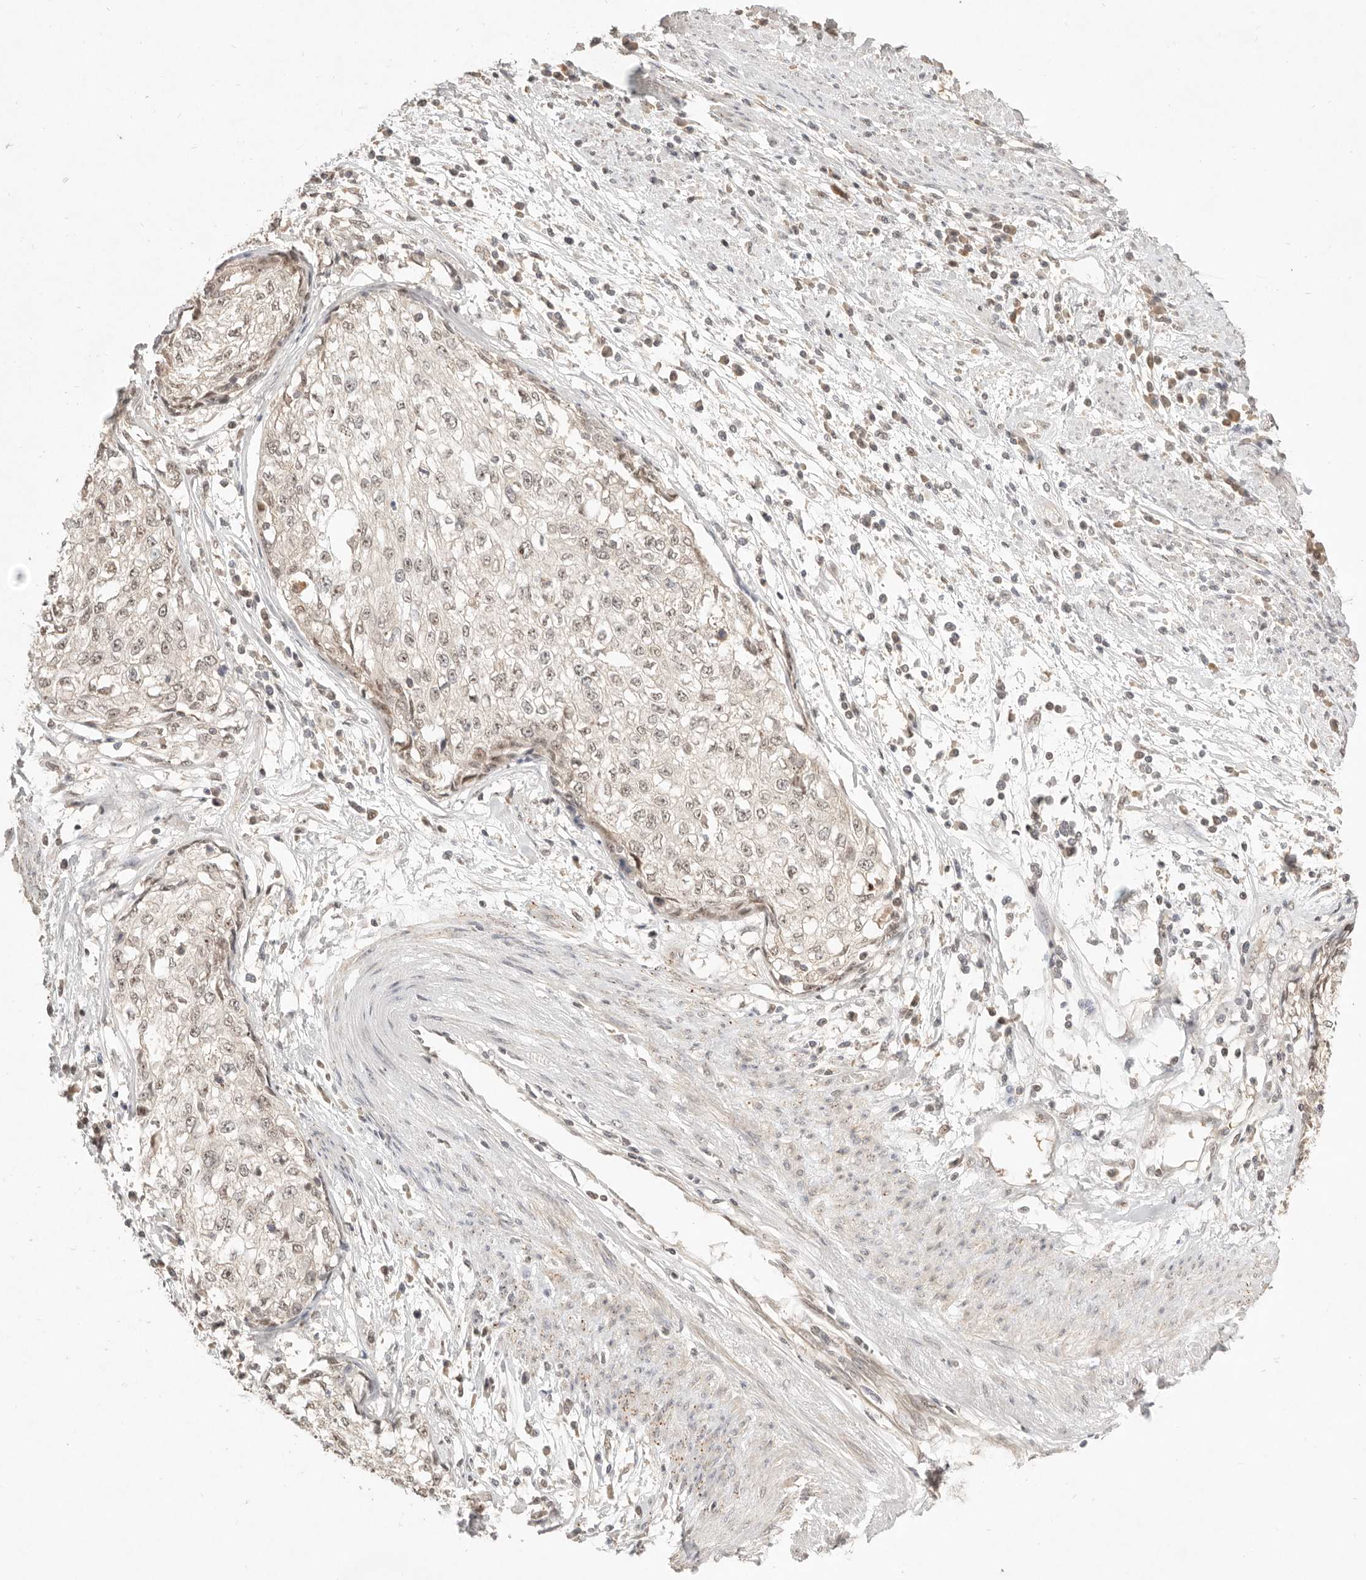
{"staining": {"intensity": "moderate", "quantity": ">75%", "location": "nuclear"}, "tissue": "cervical cancer", "cell_type": "Tumor cells", "image_type": "cancer", "snomed": [{"axis": "morphology", "description": "Squamous cell carcinoma, NOS"}, {"axis": "topography", "description": "Cervix"}], "caption": "Cervical squamous cell carcinoma stained with DAB immunohistochemistry exhibits medium levels of moderate nuclear staining in about >75% of tumor cells. Immunohistochemistry stains the protein of interest in brown and the nuclei are stained blue.", "gene": "MEP1A", "patient": {"sex": "female", "age": 57}}